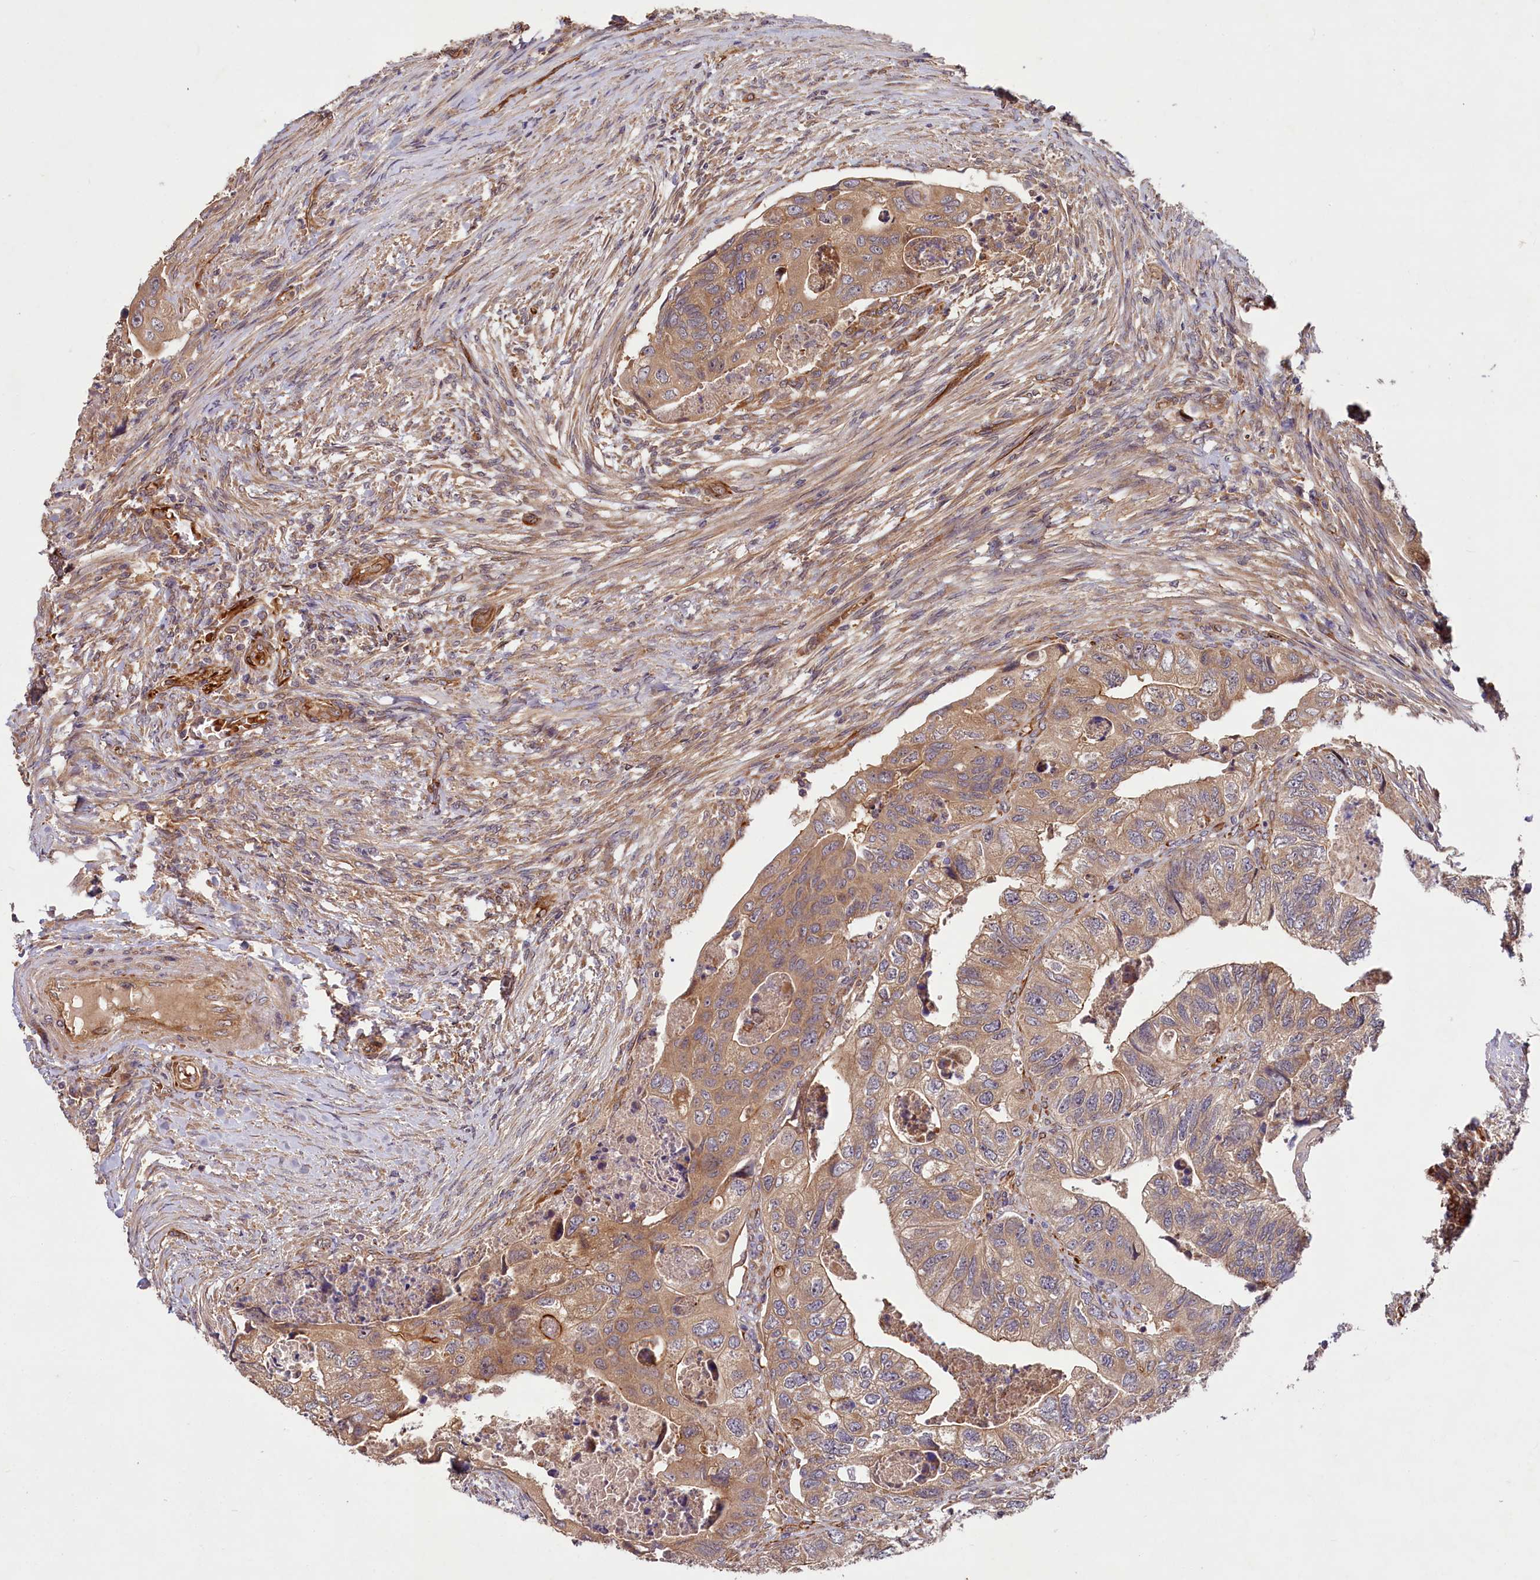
{"staining": {"intensity": "moderate", "quantity": ">75%", "location": "cytoplasmic/membranous"}, "tissue": "colorectal cancer", "cell_type": "Tumor cells", "image_type": "cancer", "snomed": [{"axis": "morphology", "description": "Adenocarcinoma, NOS"}, {"axis": "topography", "description": "Rectum"}], "caption": "Colorectal cancer stained with DAB immunohistochemistry (IHC) reveals medium levels of moderate cytoplasmic/membranous staining in approximately >75% of tumor cells. The staining was performed using DAB, with brown indicating positive protein expression. Nuclei are stained blue with hematoxylin.", "gene": "PKN2", "patient": {"sex": "male", "age": 63}}